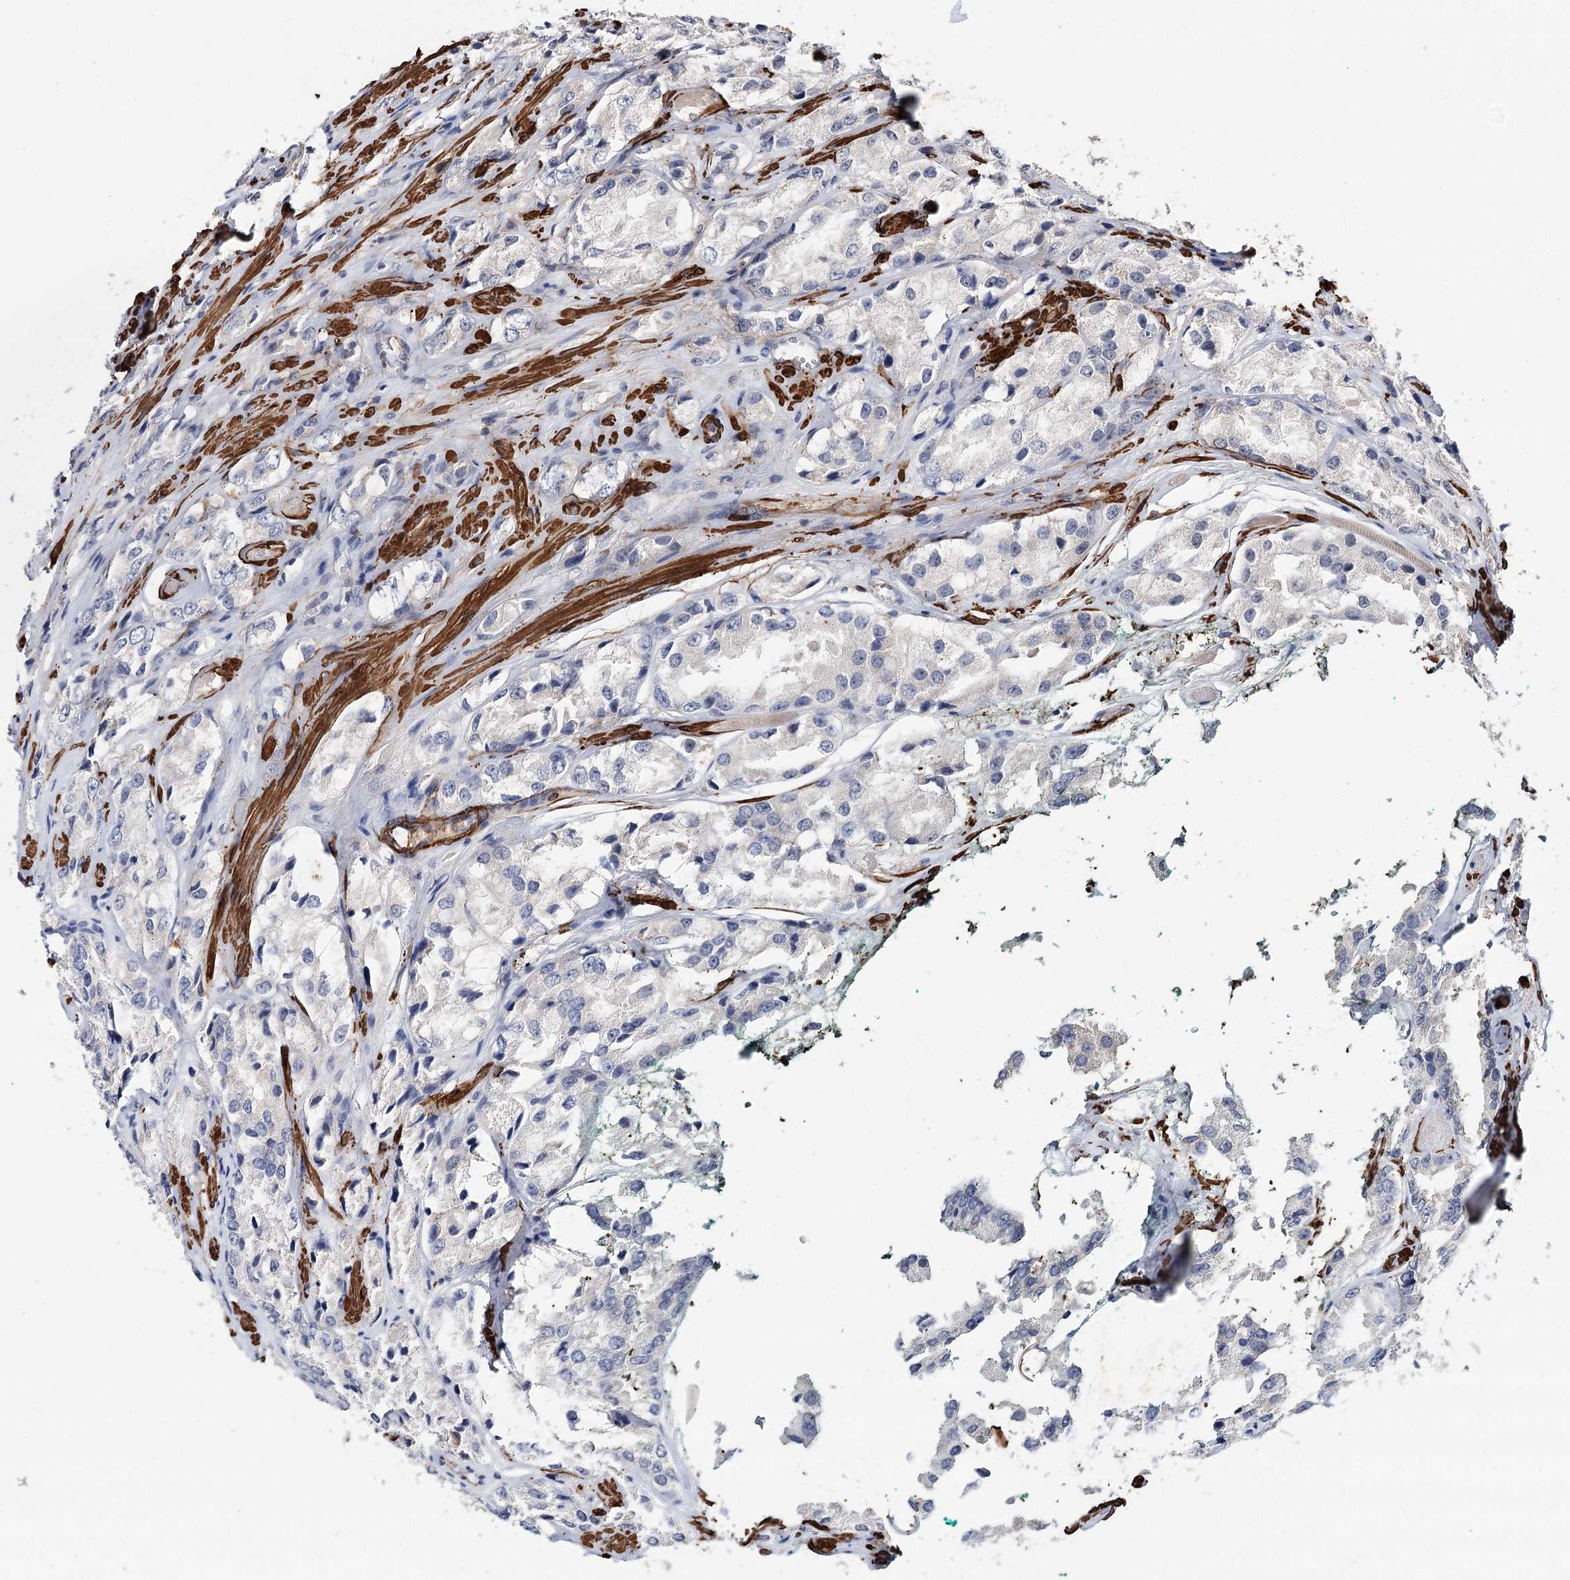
{"staining": {"intensity": "negative", "quantity": "none", "location": "none"}, "tissue": "prostate cancer", "cell_type": "Tumor cells", "image_type": "cancer", "snomed": [{"axis": "morphology", "description": "Adenocarcinoma, High grade"}, {"axis": "topography", "description": "Prostate"}], "caption": "High power microscopy photomicrograph of an immunohistochemistry histopathology image of prostate cancer (high-grade adenocarcinoma), revealing no significant expression in tumor cells.", "gene": "CFAP46", "patient": {"sex": "male", "age": 66}}